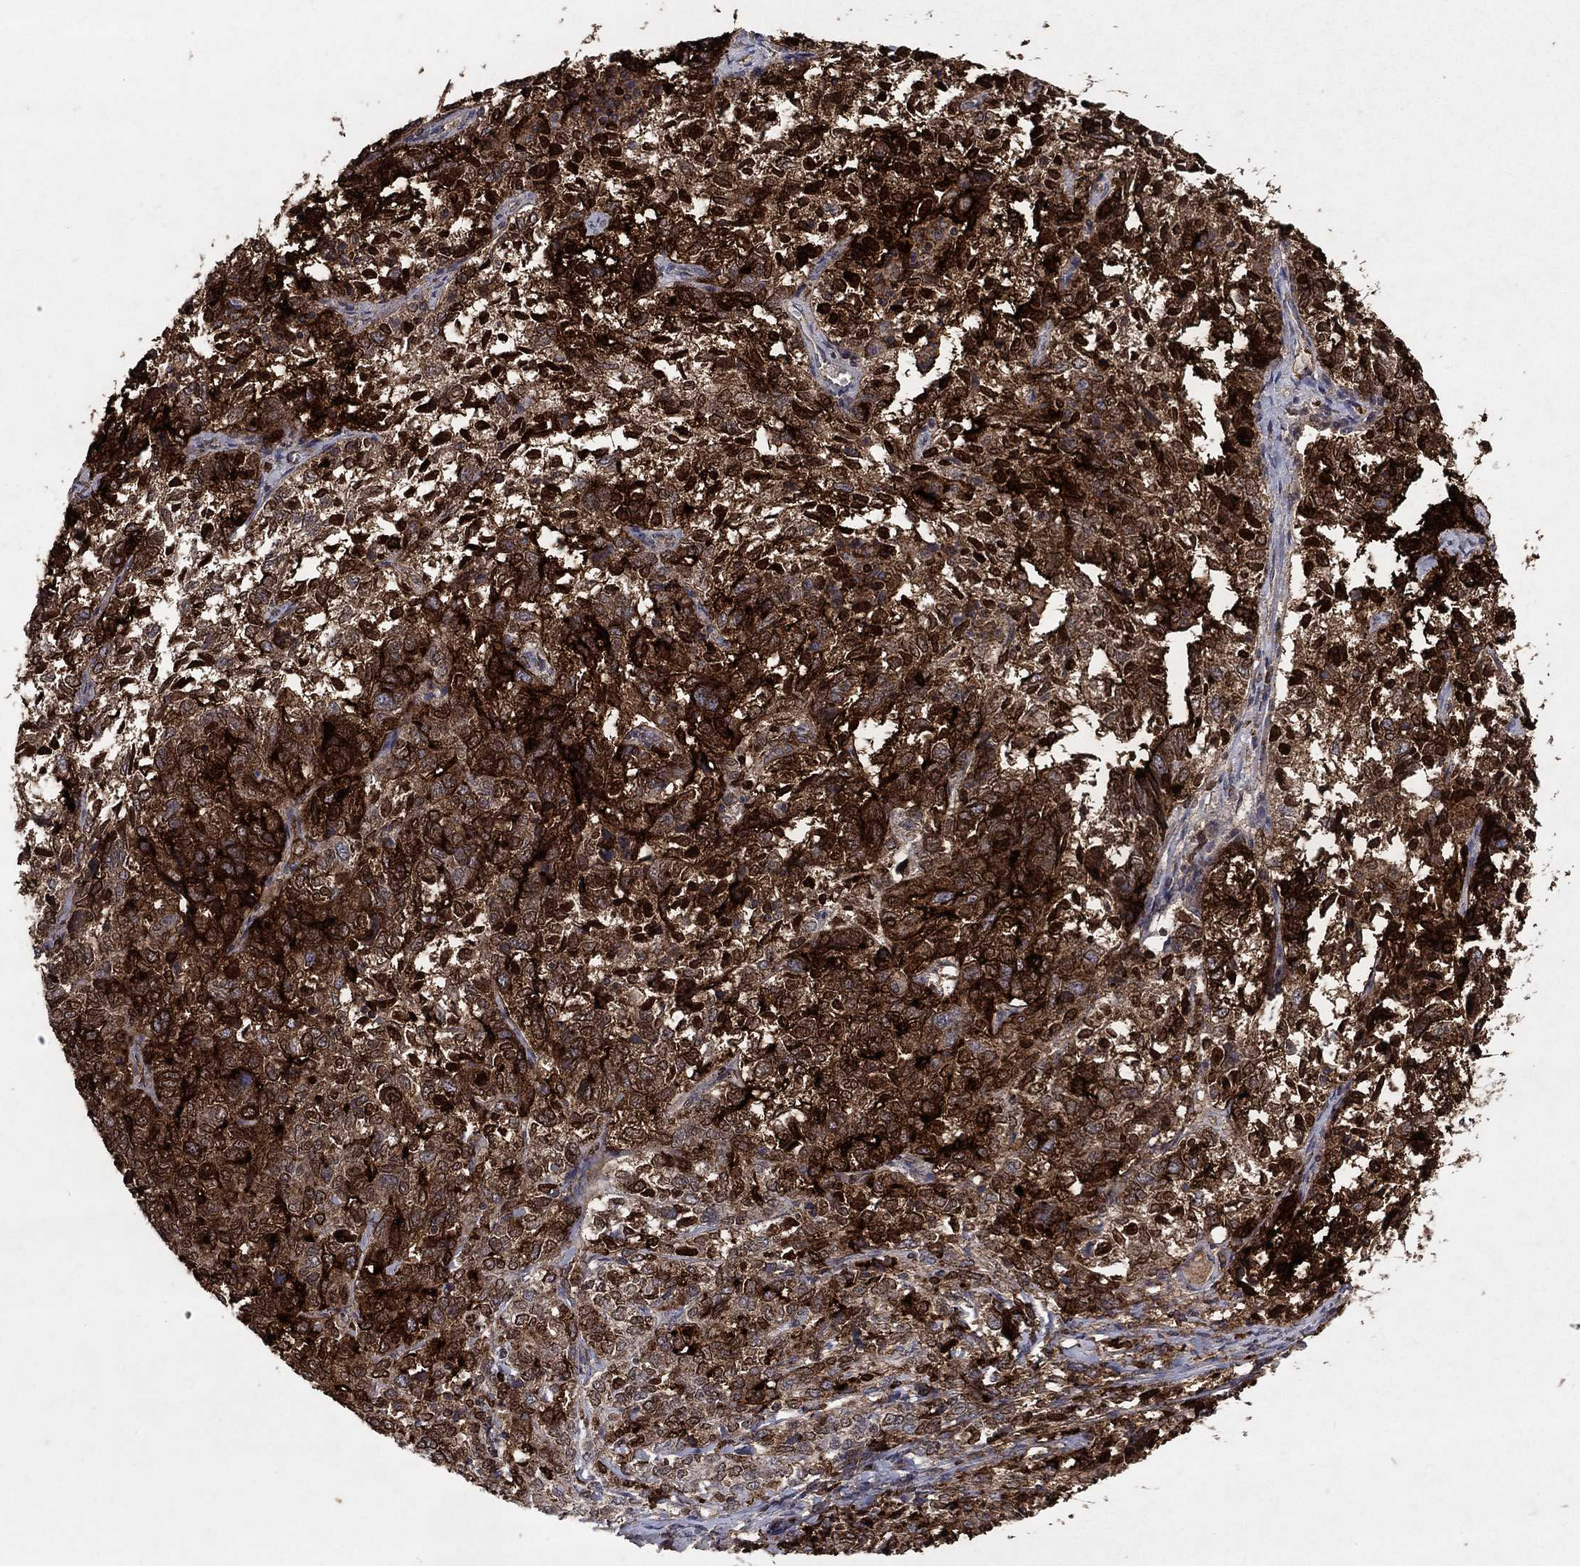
{"staining": {"intensity": "strong", "quantity": "25%-75%", "location": "cytoplasmic/membranous"}, "tissue": "ovarian cancer", "cell_type": "Tumor cells", "image_type": "cancer", "snomed": [{"axis": "morphology", "description": "Cystadenocarcinoma, serous, NOS"}, {"axis": "topography", "description": "Ovary"}], "caption": "IHC photomicrograph of neoplastic tissue: ovarian serous cystadenocarcinoma stained using immunohistochemistry (IHC) exhibits high levels of strong protein expression localized specifically in the cytoplasmic/membranous of tumor cells, appearing as a cytoplasmic/membranous brown color.", "gene": "CD24", "patient": {"sex": "female", "age": 71}}